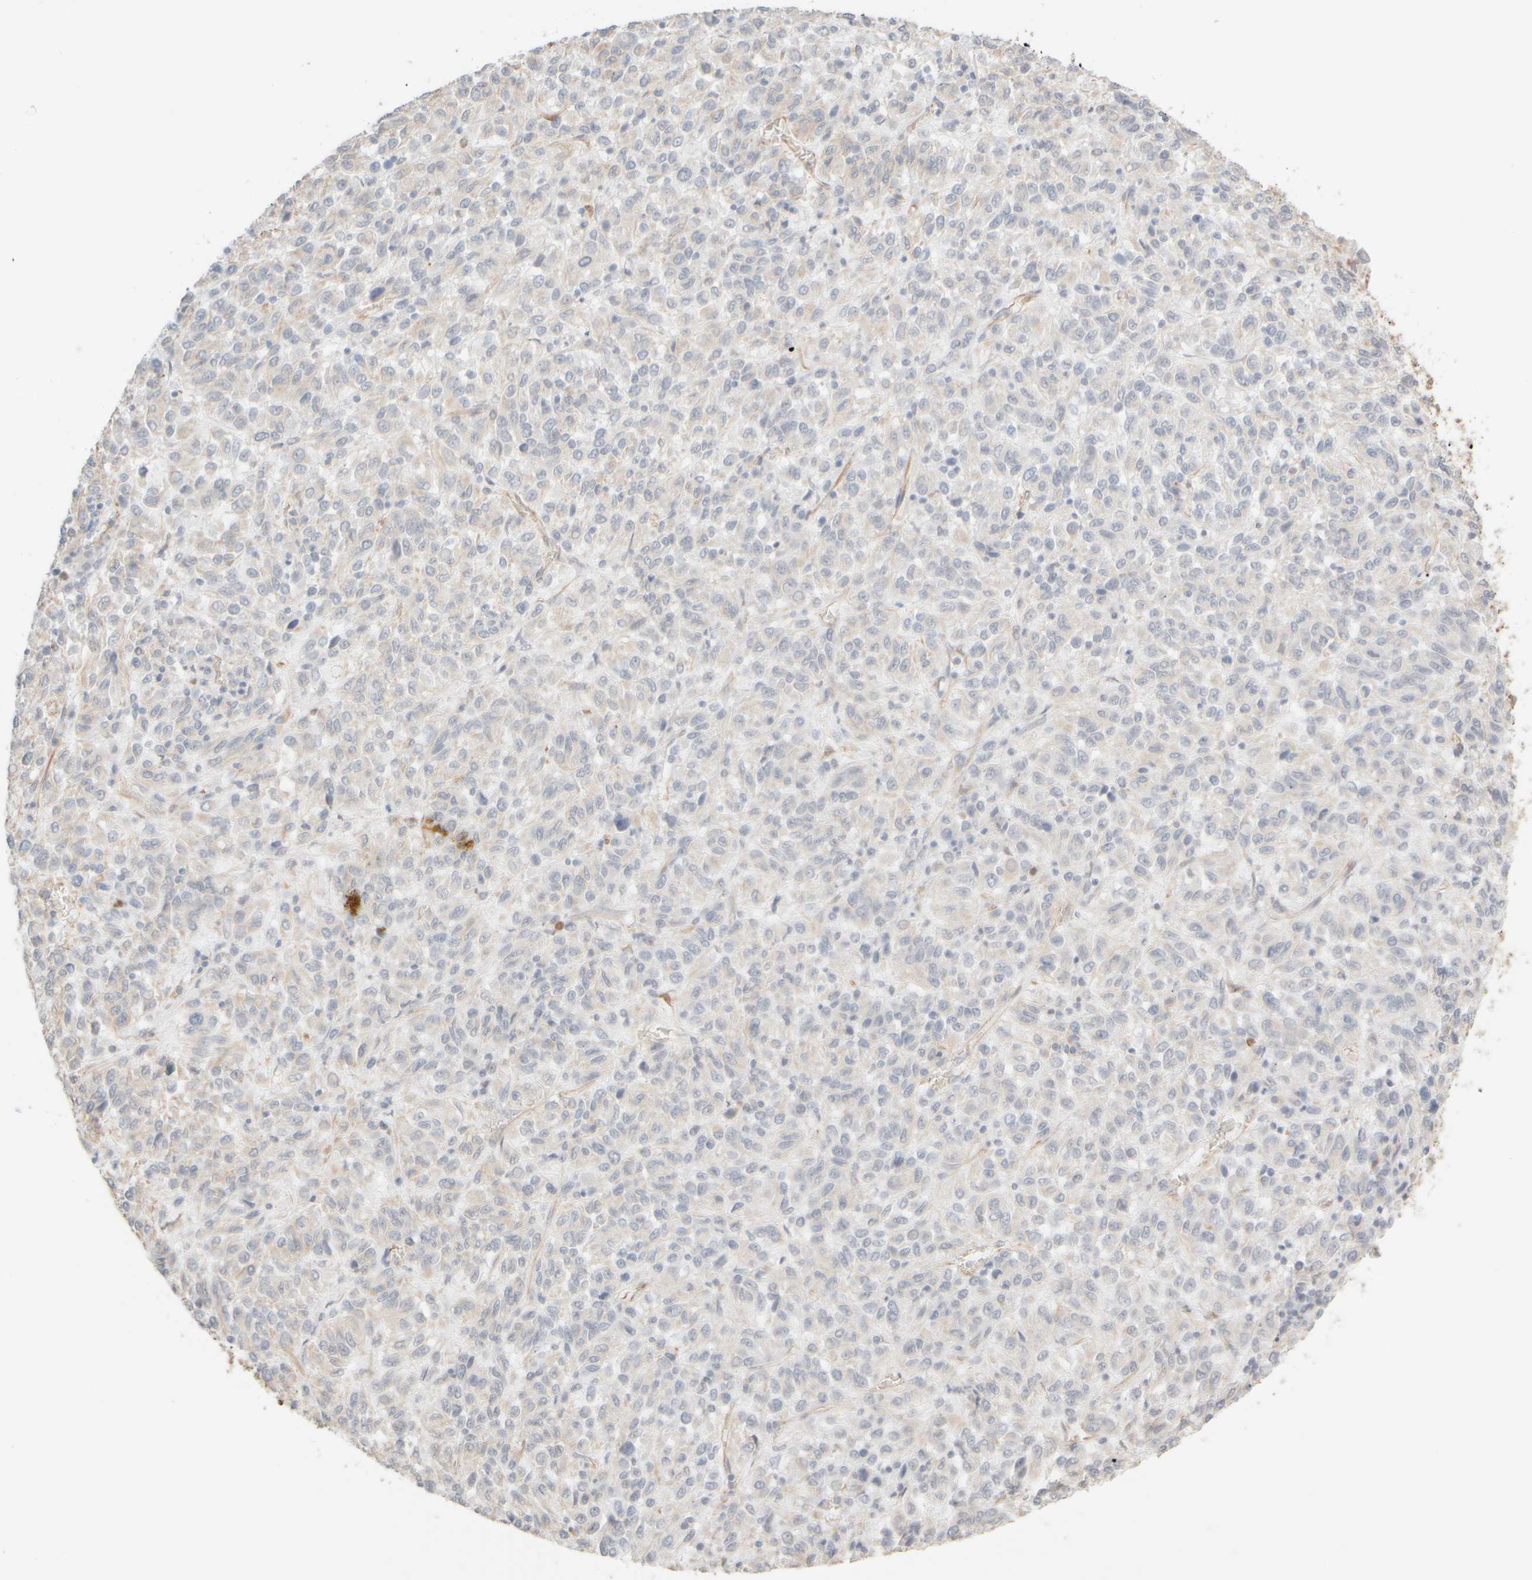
{"staining": {"intensity": "negative", "quantity": "none", "location": "none"}, "tissue": "melanoma", "cell_type": "Tumor cells", "image_type": "cancer", "snomed": [{"axis": "morphology", "description": "Malignant melanoma, Metastatic site"}, {"axis": "topography", "description": "Lung"}], "caption": "High magnification brightfield microscopy of malignant melanoma (metastatic site) stained with DAB (brown) and counterstained with hematoxylin (blue): tumor cells show no significant positivity.", "gene": "KRT15", "patient": {"sex": "male", "age": 64}}